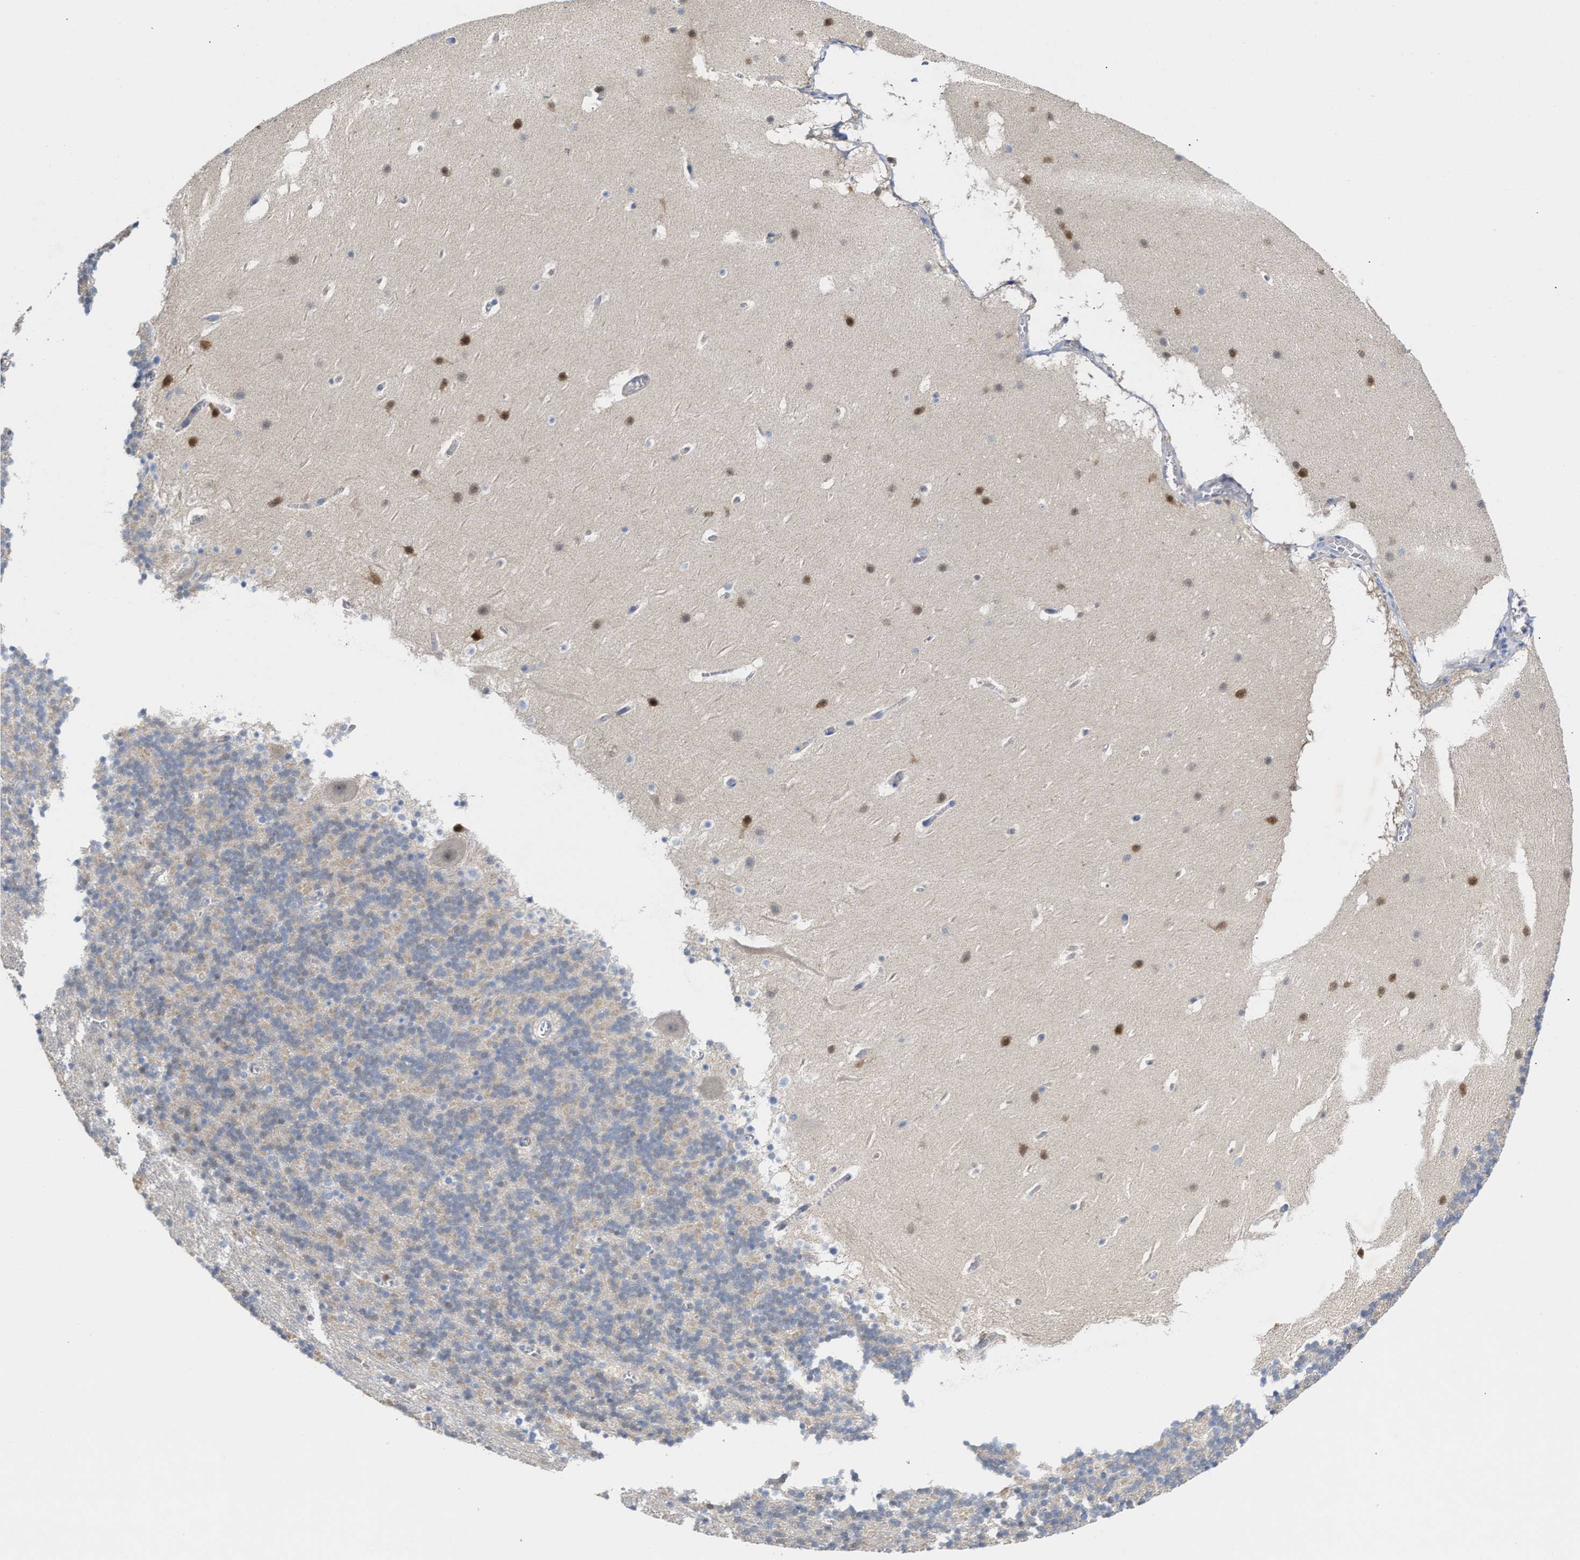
{"staining": {"intensity": "negative", "quantity": "none", "location": "none"}, "tissue": "cerebellum", "cell_type": "Cells in granular layer", "image_type": "normal", "snomed": [{"axis": "morphology", "description": "Normal tissue, NOS"}, {"axis": "topography", "description": "Cerebellum"}], "caption": "This is an immunohistochemistry (IHC) image of unremarkable human cerebellum. There is no staining in cells in granular layer.", "gene": "BBLN", "patient": {"sex": "male", "age": 45}}